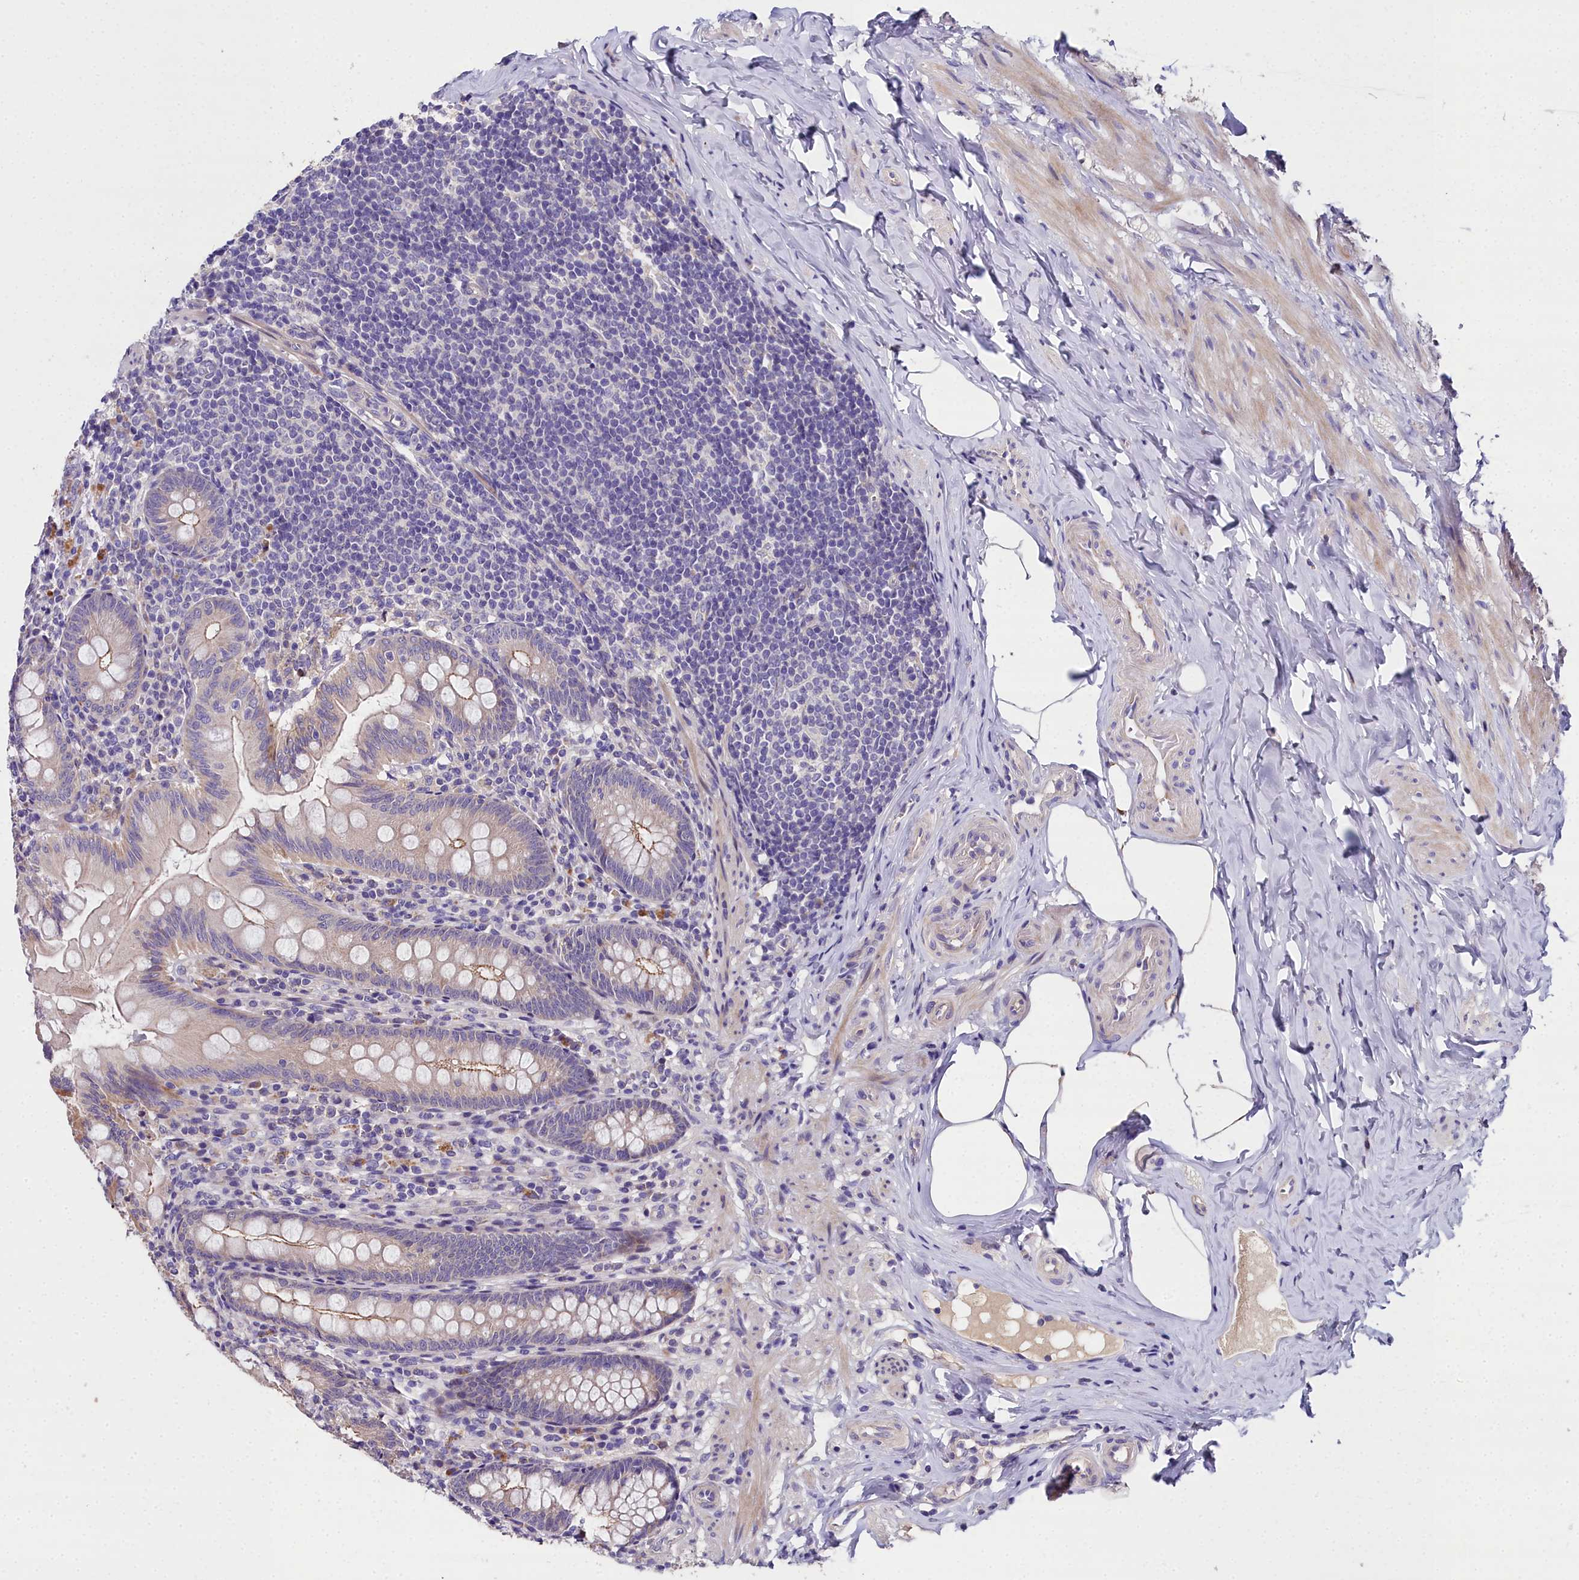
{"staining": {"intensity": "weak", "quantity": "25%-75%", "location": "cytoplasmic/membranous"}, "tissue": "appendix", "cell_type": "Glandular cells", "image_type": "normal", "snomed": [{"axis": "morphology", "description": "Normal tissue, NOS"}, {"axis": "topography", "description": "Appendix"}], "caption": "An IHC micrograph of benign tissue is shown. Protein staining in brown highlights weak cytoplasmic/membranous positivity in appendix within glandular cells. The staining was performed using DAB, with brown indicating positive protein expression. Nuclei are stained blue with hematoxylin.", "gene": "NT5M", "patient": {"sex": "male", "age": 55}}